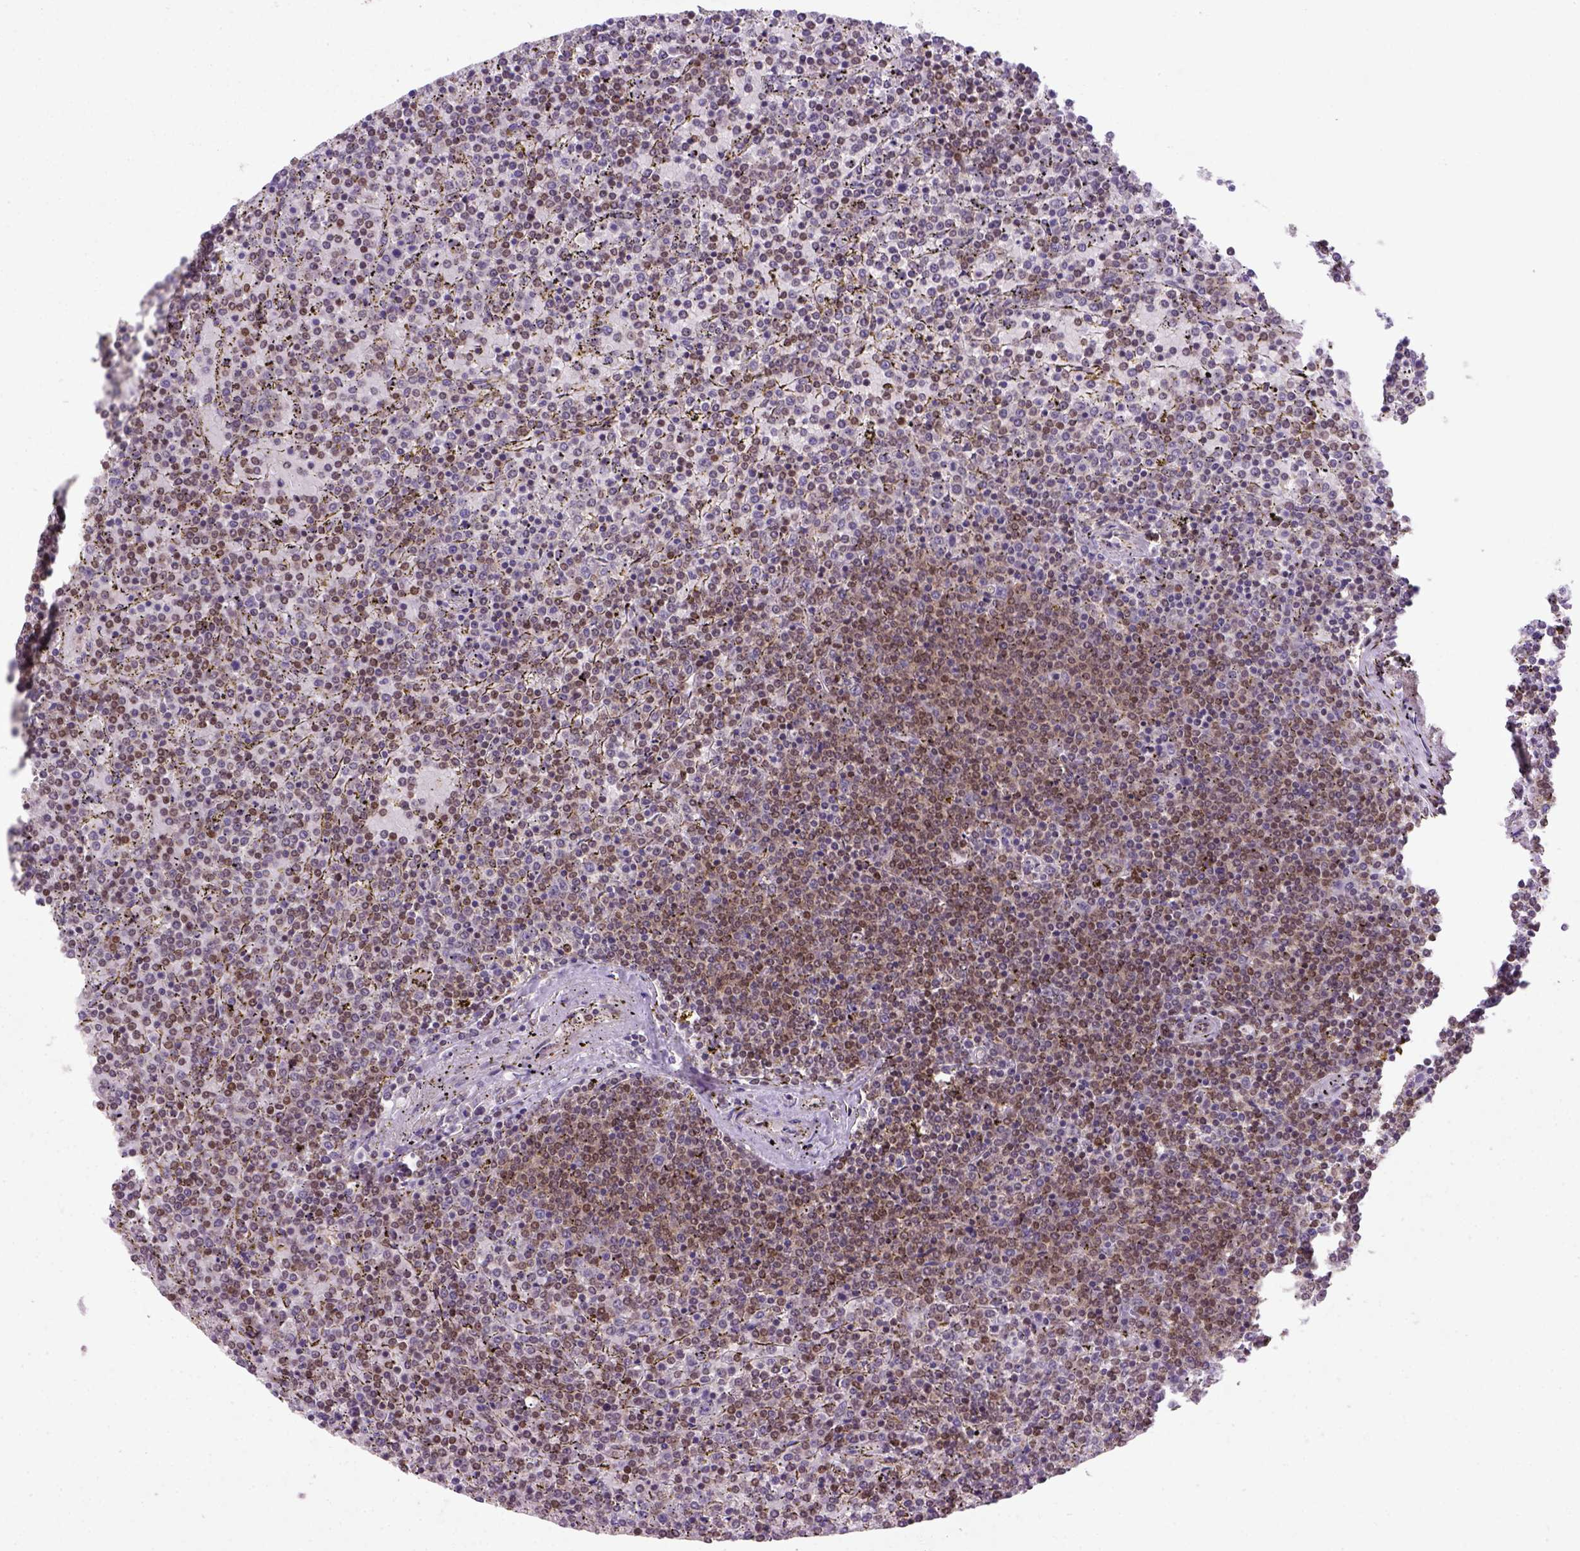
{"staining": {"intensity": "moderate", "quantity": ">75%", "location": "nuclear"}, "tissue": "lymphoma", "cell_type": "Tumor cells", "image_type": "cancer", "snomed": [{"axis": "morphology", "description": "Malignant lymphoma, non-Hodgkin's type, Low grade"}, {"axis": "topography", "description": "Spleen"}], "caption": "Moderate nuclear staining for a protein is present in about >75% of tumor cells of lymphoma using immunohistochemistry (IHC).", "gene": "MGMT", "patient": {"sex": "female", "age": 77}}